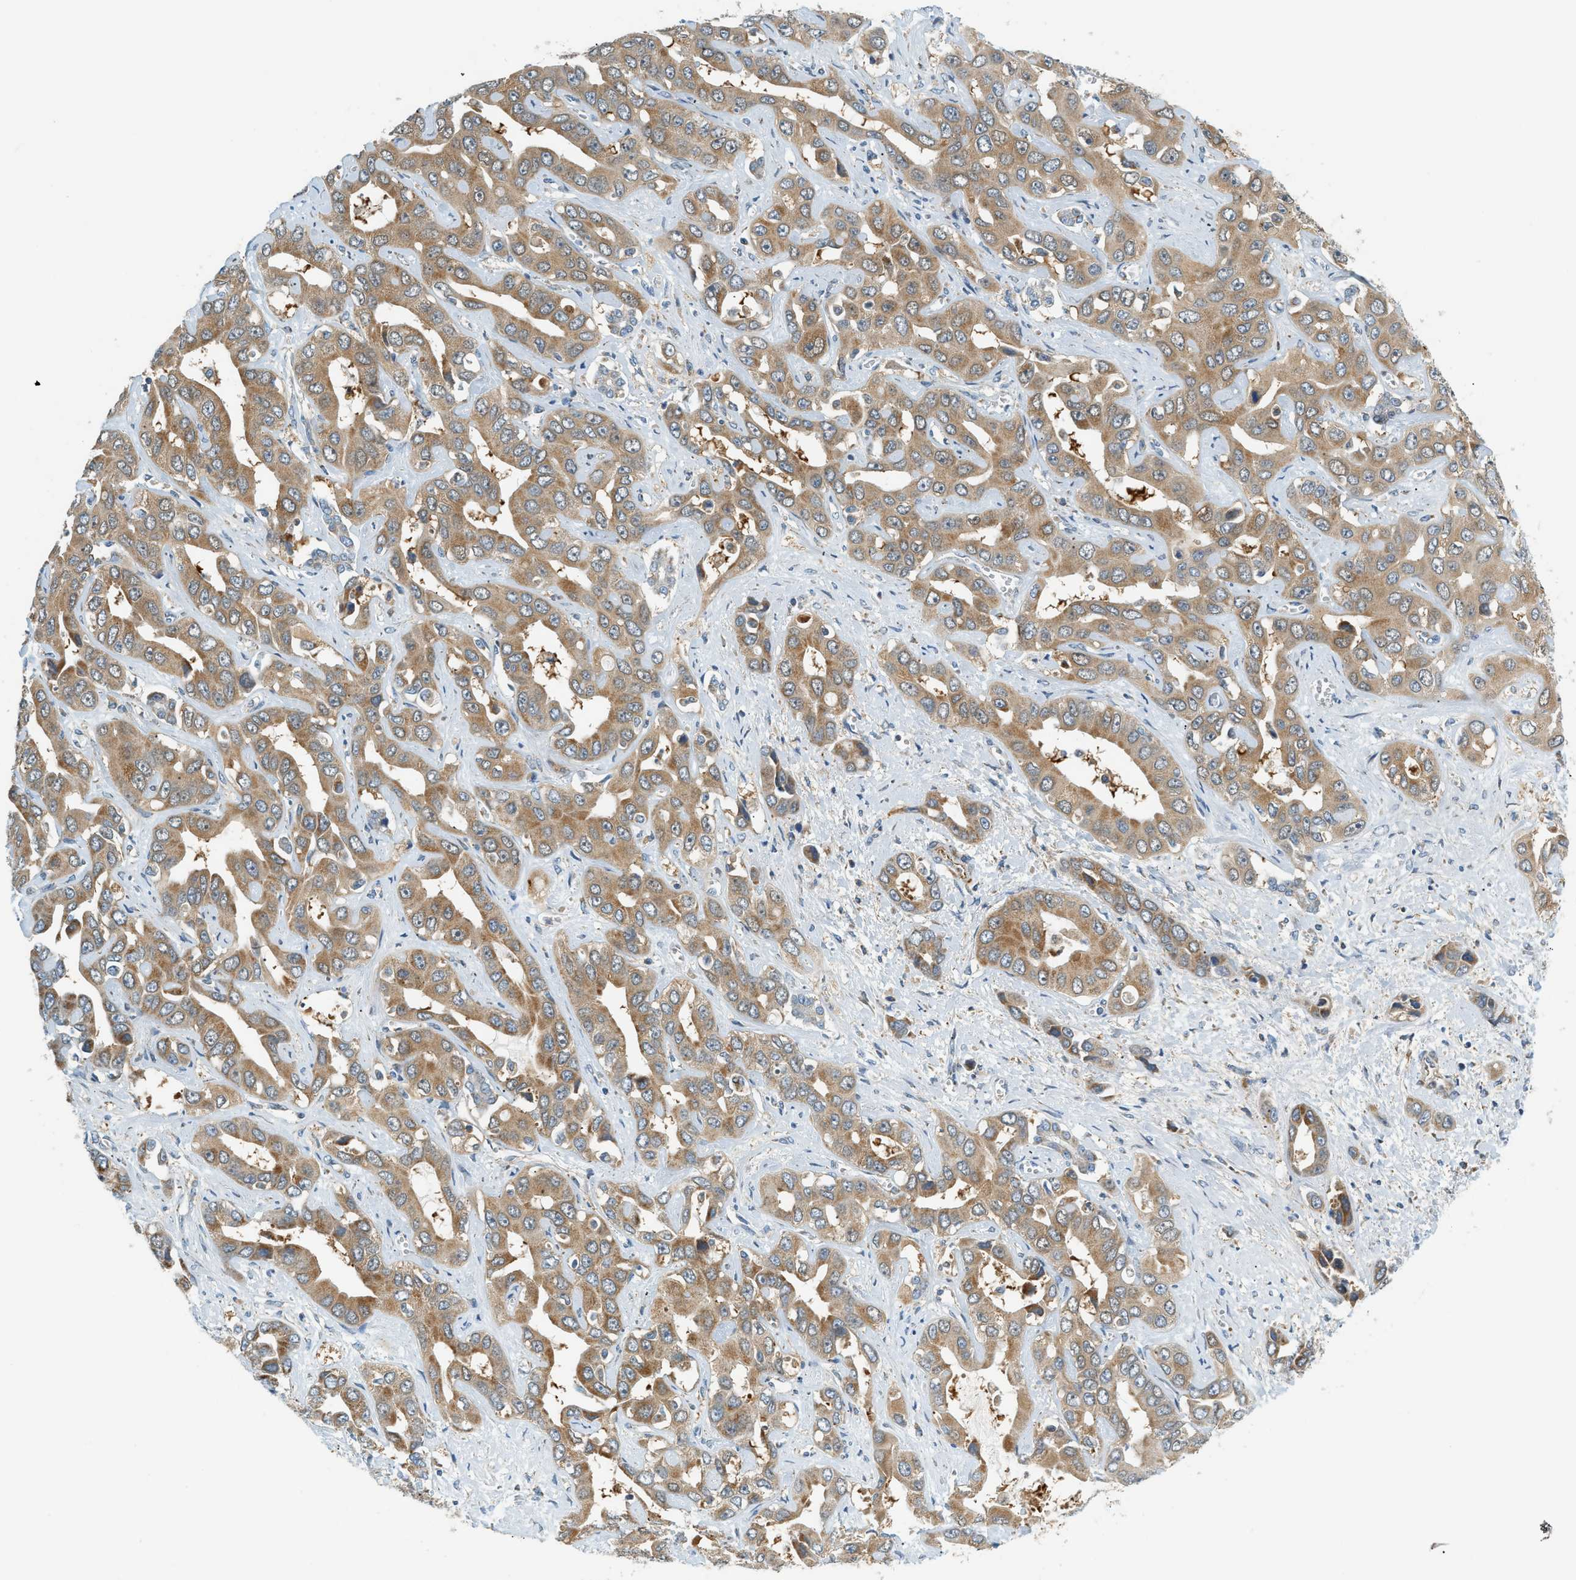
{"staining": {"intensity": "moderate", "quantity": ">75%", "location": "cytoplasmic/membranous"}, "tissue": "liver cancer", "cell_type": "Tumor cells", "image_type": "cancer", "snomed": [{"axis": "morphology", "description": "Cholangiocarcinoma"}, {"axis": "topography", "description": "Liver"}], "caption": "Immunohistochemistry (DAB (3,3'-diaminobenzidine)) staining of liver cholangiocarcinoma exhibits moderate cytoplasmic/membranous protein expression in about >75% of tumor cells. (DAB (3,3'-diaminobenzidine) IHC with brightfield microscopy, high magnification).", "gene": "PIGG", "patient": {"sex": "female", "age": 52}}